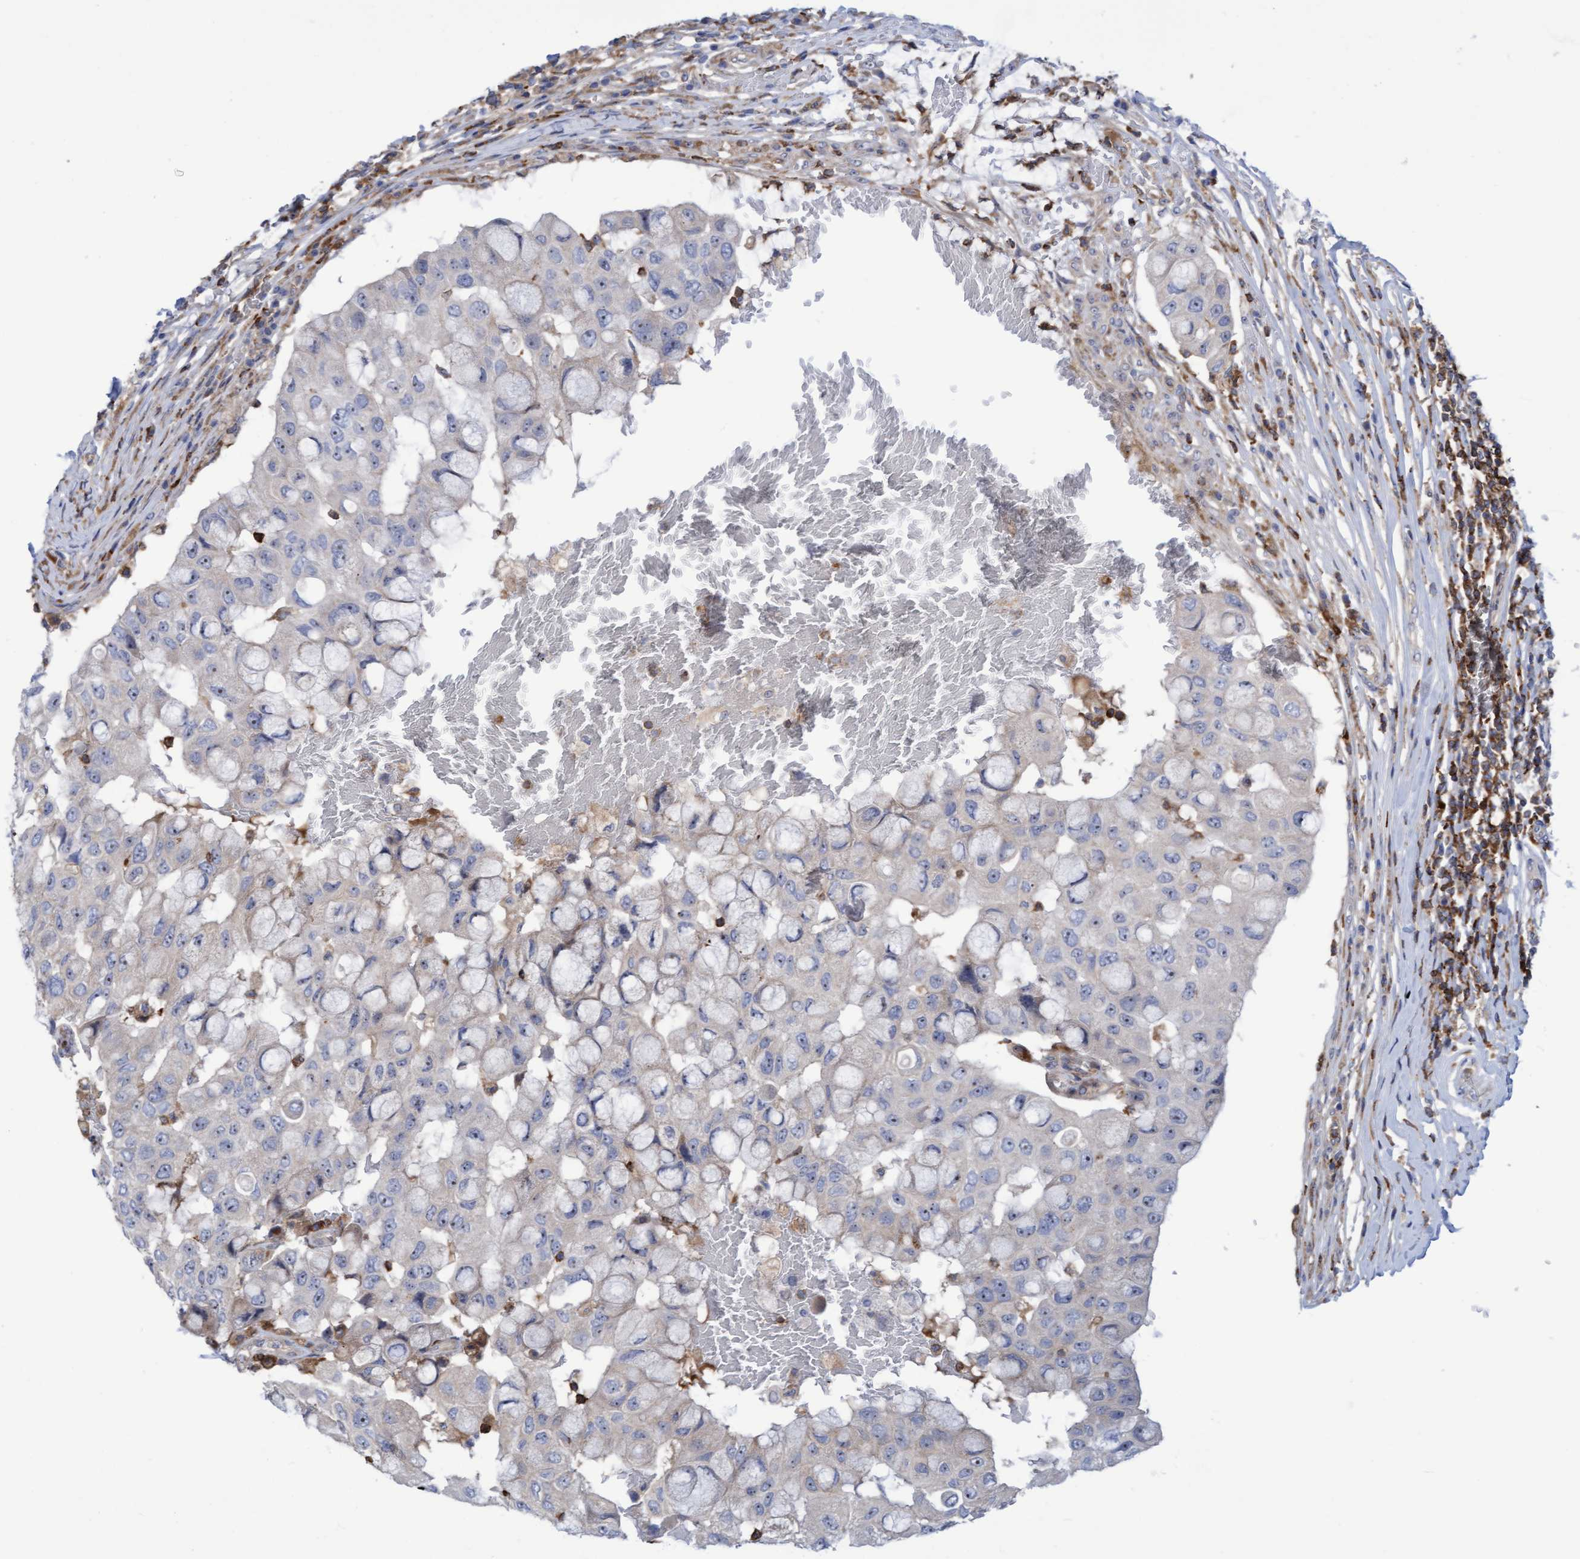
{"staining": {"intensity": "negative", "quantity": "none", "location": "none"}, "tissue": "breast cancer", "cell_type": "Tumor cells", "image_type": "cancer", "snomed": [{"axis": "morphology", "description": "Duct carcinoma"}, {"axis": "topography", "description": "Breast"}], "caption": "IHC image of breast invasive ductal carcinoma stained for a protein (brown), which reveals no positivity in tumor cells. The staining is performed using DAB brown chromogen with nuclei counter-stained in using hematoxylin.", "gene": "FNBP1", "patient": {"sex": "female", "age": 27}}